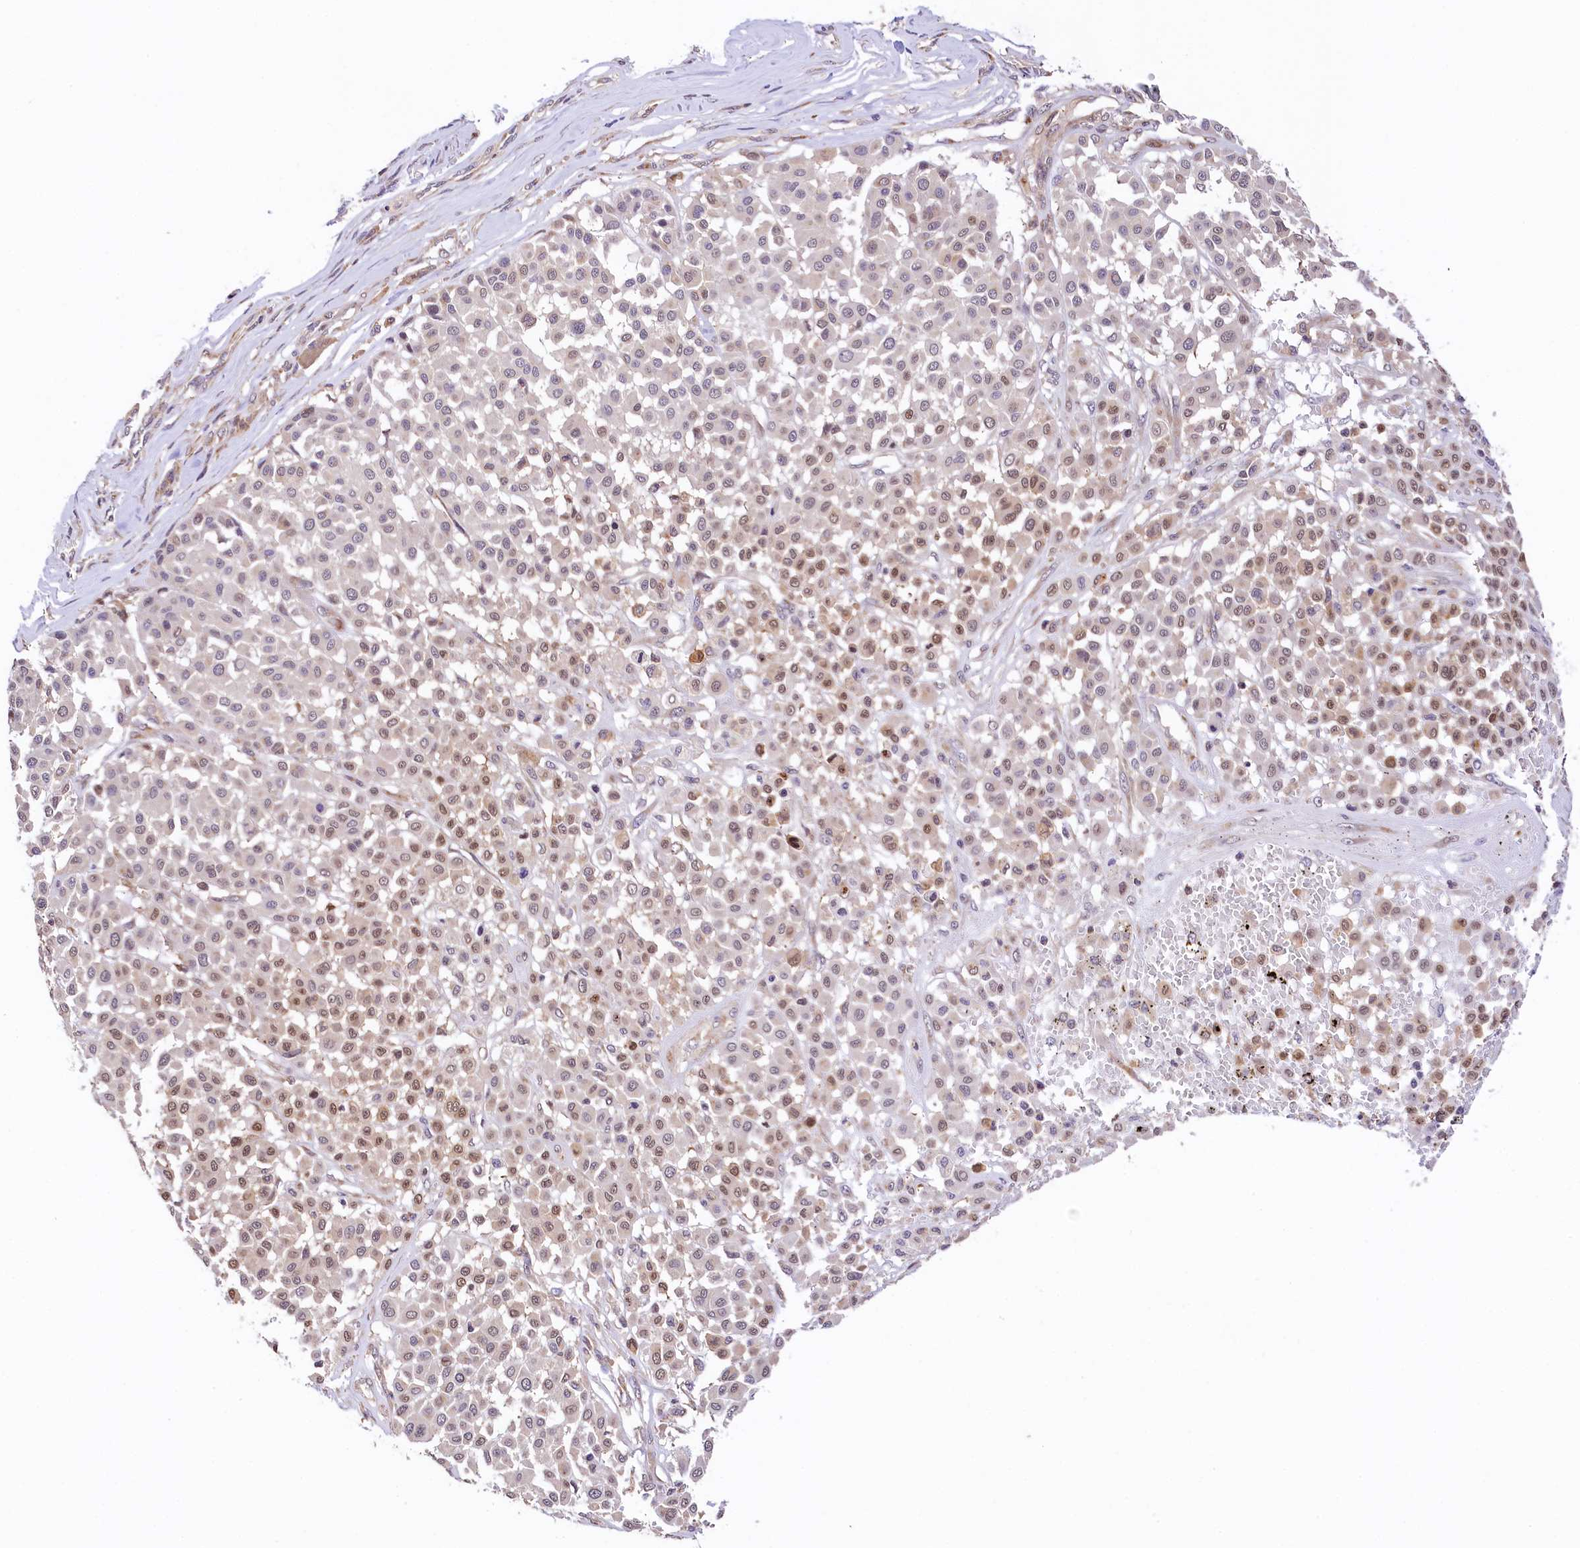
{"staining": {"intensity": "moderate", "quantity": "25%-75%", "location": "nuclear"}, "tissue": "melanoma", "cell_type": "Tumor cells", "image_type": "cancer", "snomed": [{"axis": "morphology", "description": "Malignant melanoma, Metastatic site"}, {"axis": "topography", "description": "Soft tissue"}], "caption": "Immunohistochemistry image of neoplastic tissue: melanoma stained using IHC reveals medium levels of moderate protein expression localized specifically in the nuclear of tumor cells, appearing as a nuclear brown color.", "gene": "CHORDC1", "patient": {"sex": "male", "age": 41}}